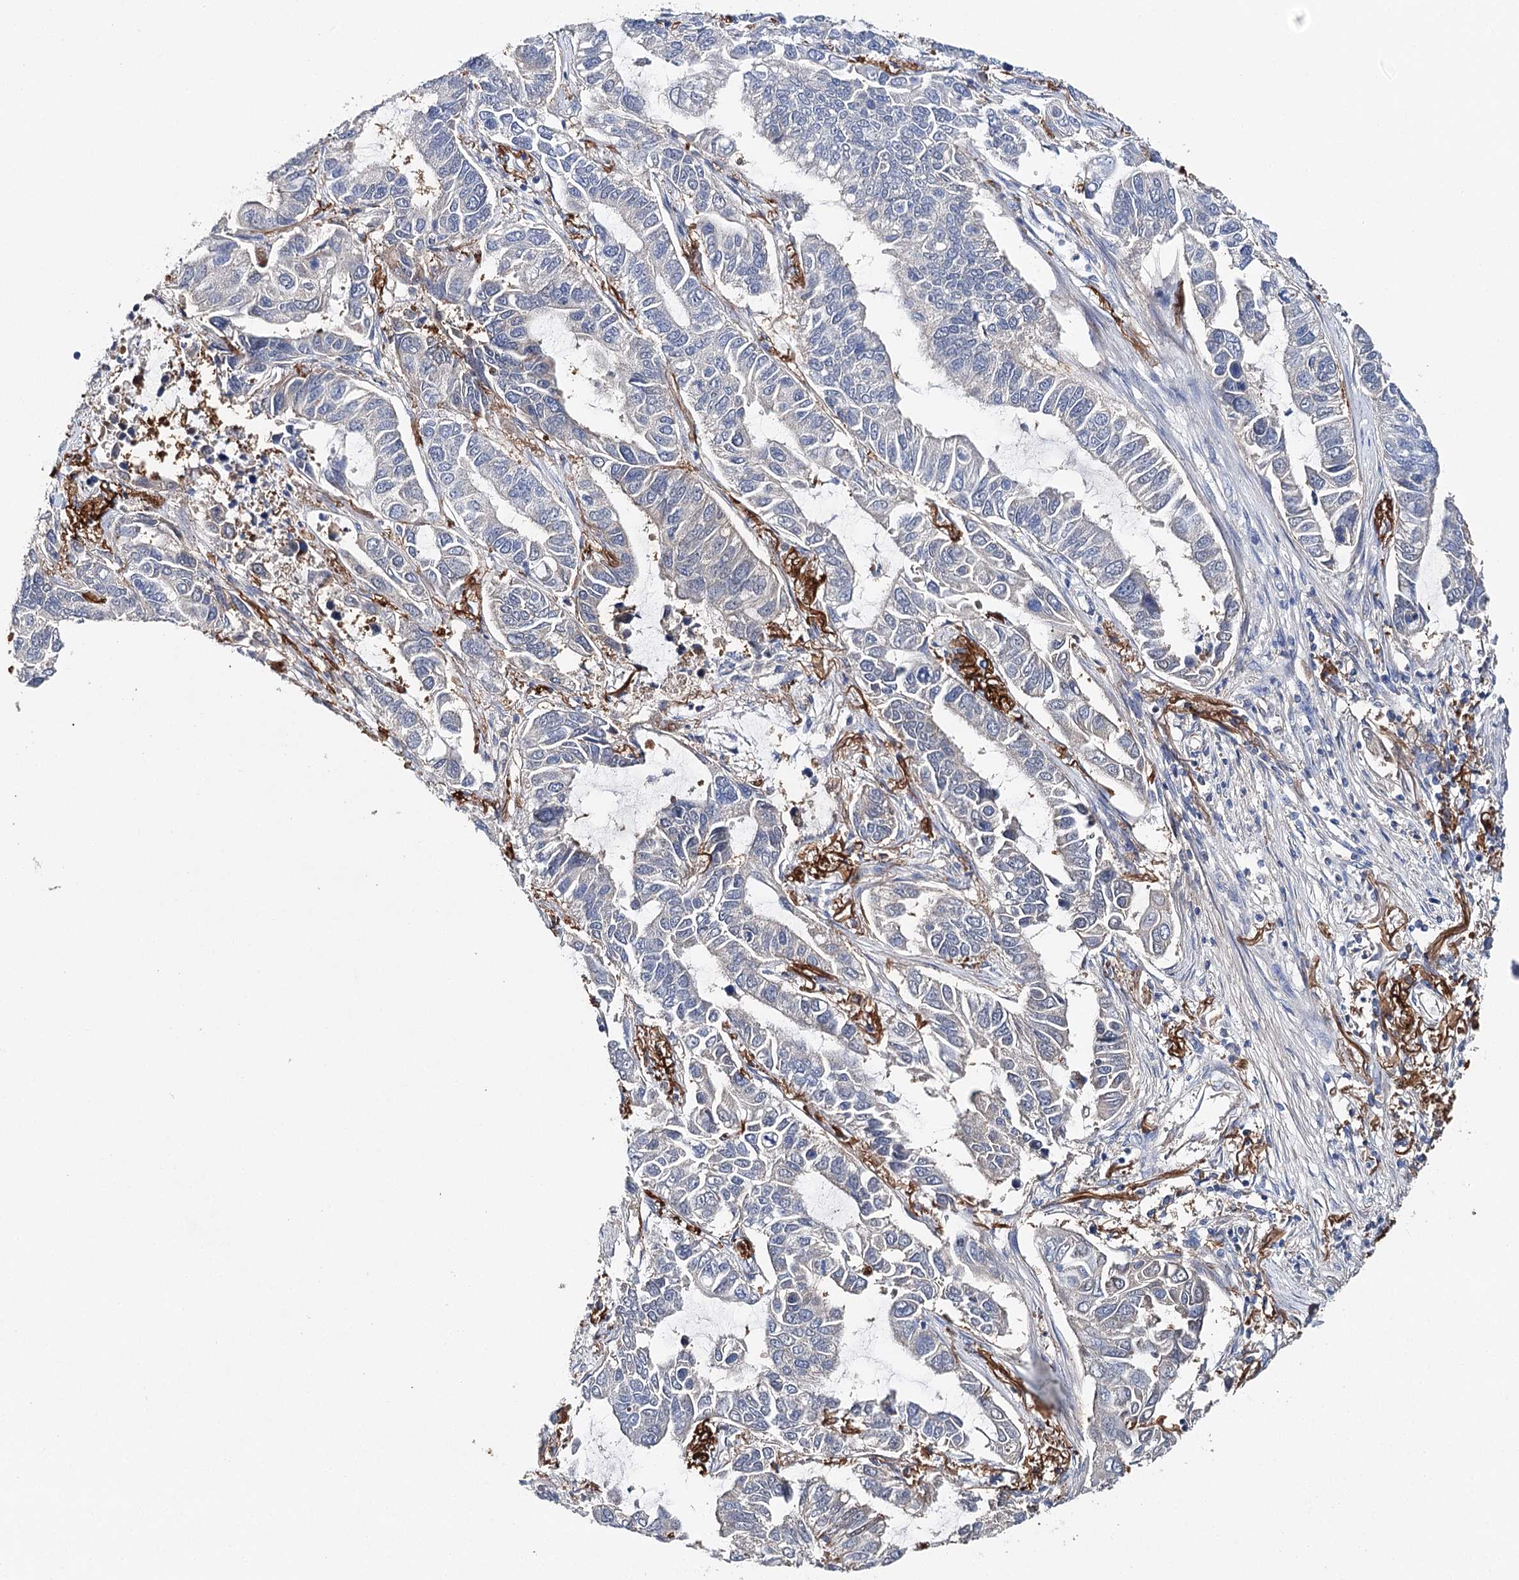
{"staining": {"intensity": "negative", "quantity": "none", "location": "none"}, "tissue": "lung cancer", "cell_type": "Tumor cells", "image_type": "cancer", "snomed": [{"axis": "morphology", "description": "Adenocarcinoma, NOS"}, {"axis": "topography", "description": "Lung"}], "caption": "Immunohistochemistry histopathology image of neoplastic tissue: adenocarcinoma (lung) stained with DAB shows no significant protein positivity in tumor cells.", "gene": "EPYC", "patient": {"sex": "male", "age": 64}}